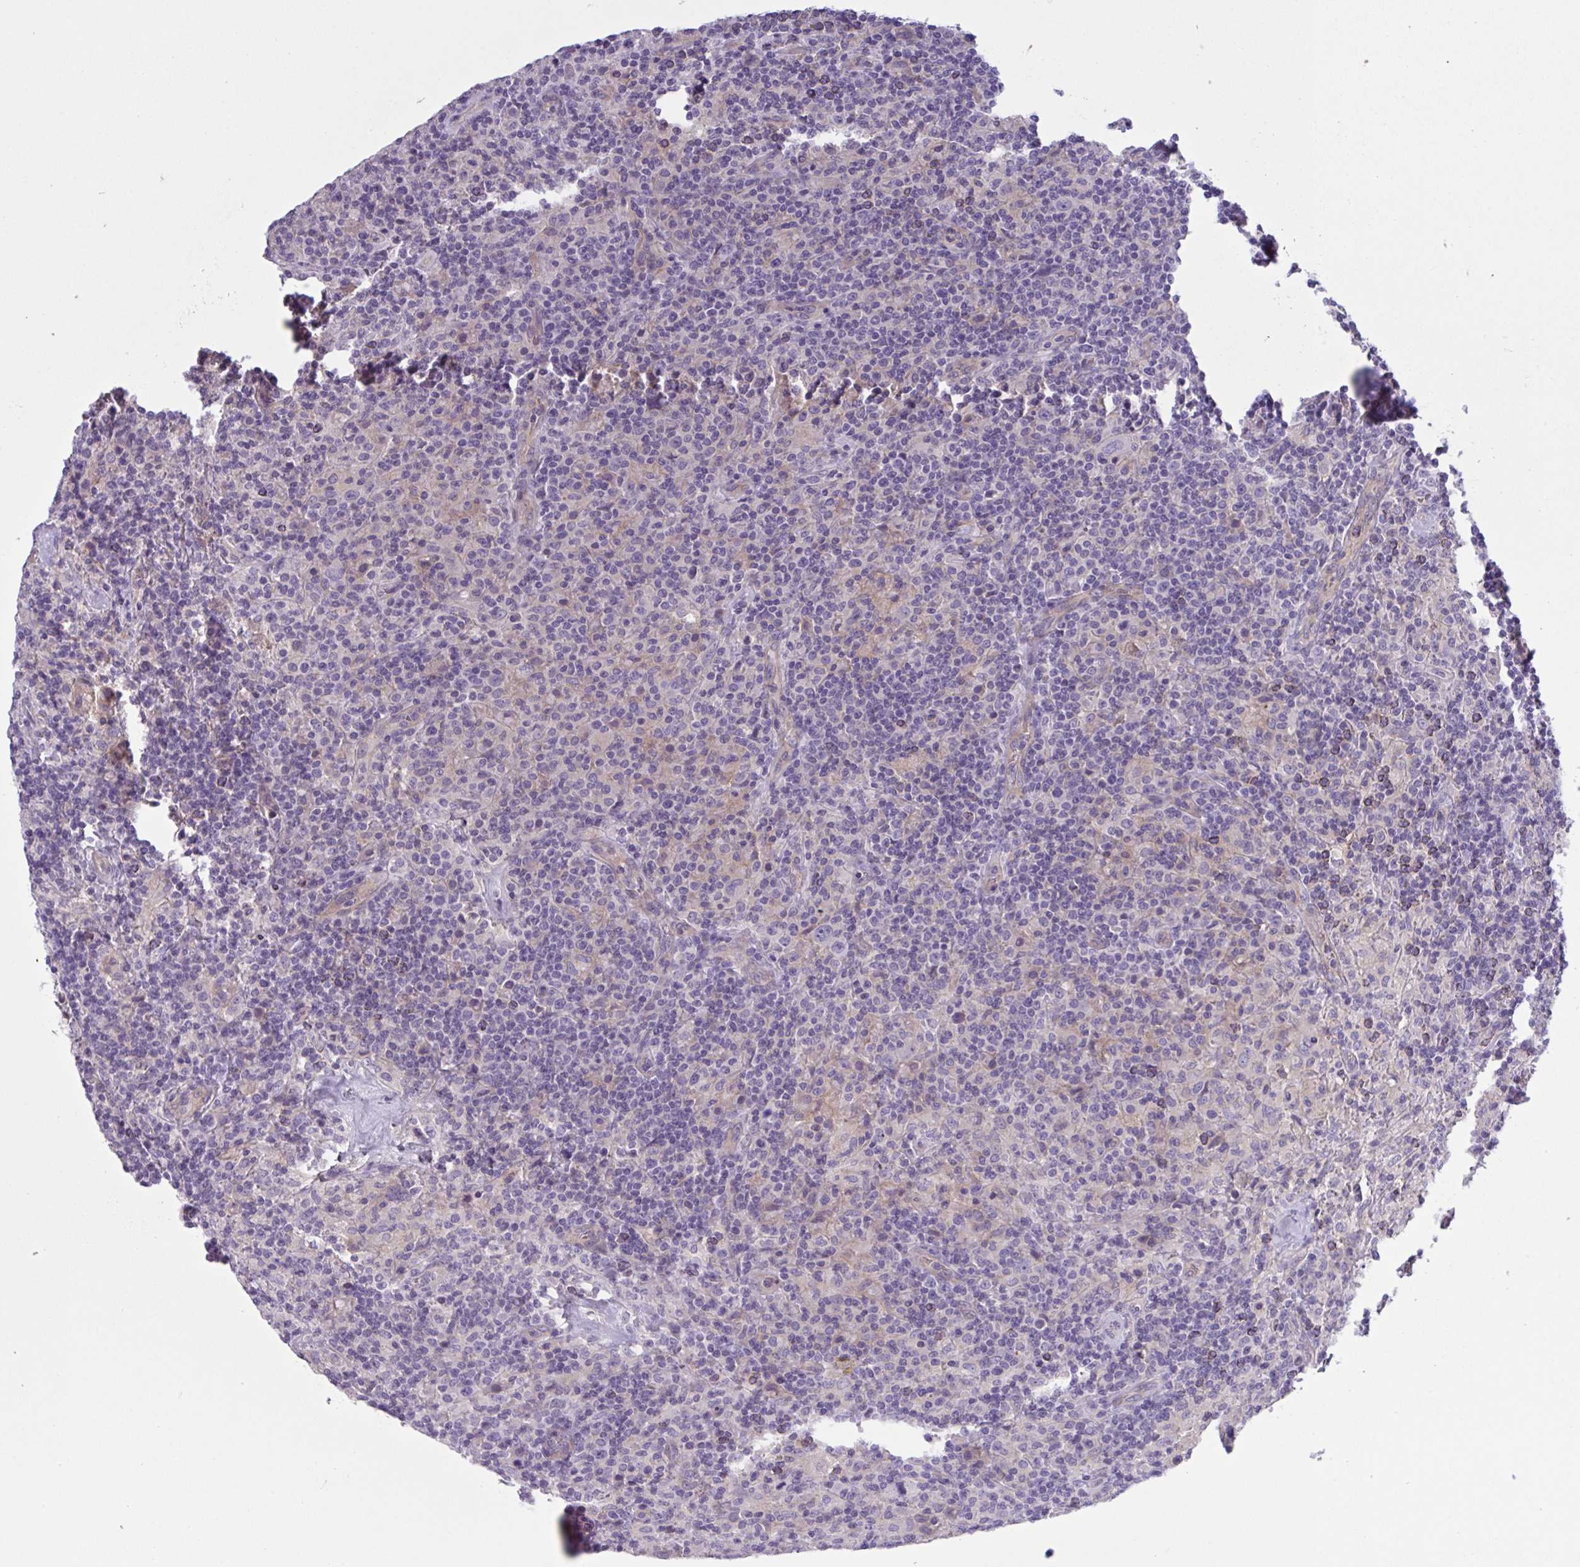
{"staining": {"intensity": "negative", "quantity": "none", "location": "none"}, "tissue": "lymphoma", "cell_type": "Tumor cells", "image_type": "cancer", "snomed": [{"axis": "morphology", "description": "Hodgkin's disease, NOS"}, {"axis": "topography", "description": "Lymph node"}], "caption": "IHC photomicrograph of neoplastic tissue: lymphoma stained with DAB exhibits no significant protein expression in tumor cells.", "gene": "TTC7B", "patient": {"sex": "male", "age": 70}}